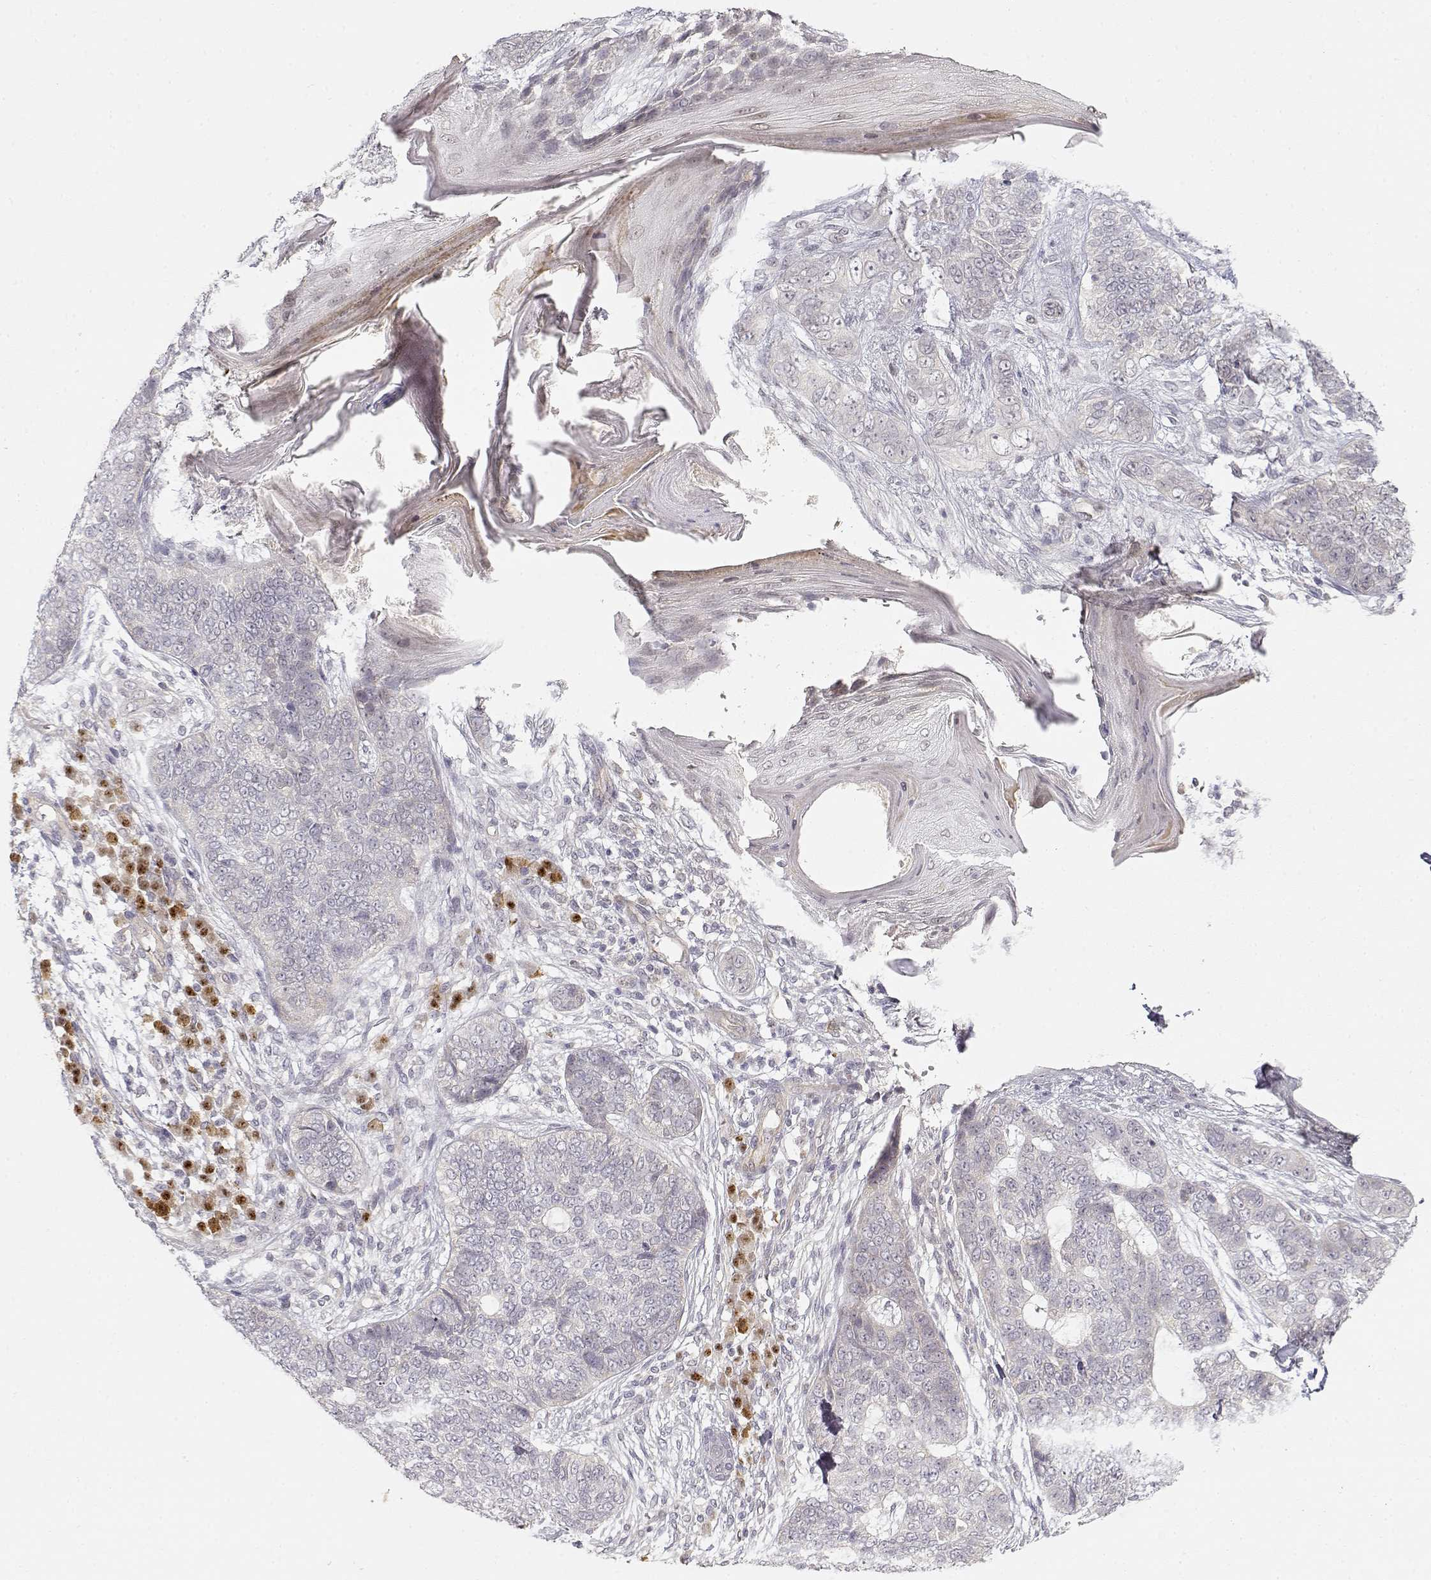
{"staining": {"intensity": "negative", "quantity": "none", "location": "none"}, "tissue": "skin cancer", "cell_type": "Tumor cells", "image_type": "cancer", "snomed": [{"axis": "morphology", "description": "Basal cell carcinoma"}, {"axis": "topography", "description": "Skin"}], "caption": "An immunohistochemistry micrograph of skin cancer (basal cell carcinoma) is shown. There is no staining in tumor cells of skin cancer (basal cell carcinoma).", "gene": "EAF2", "patient": {"sex": "female", "age": 69}}